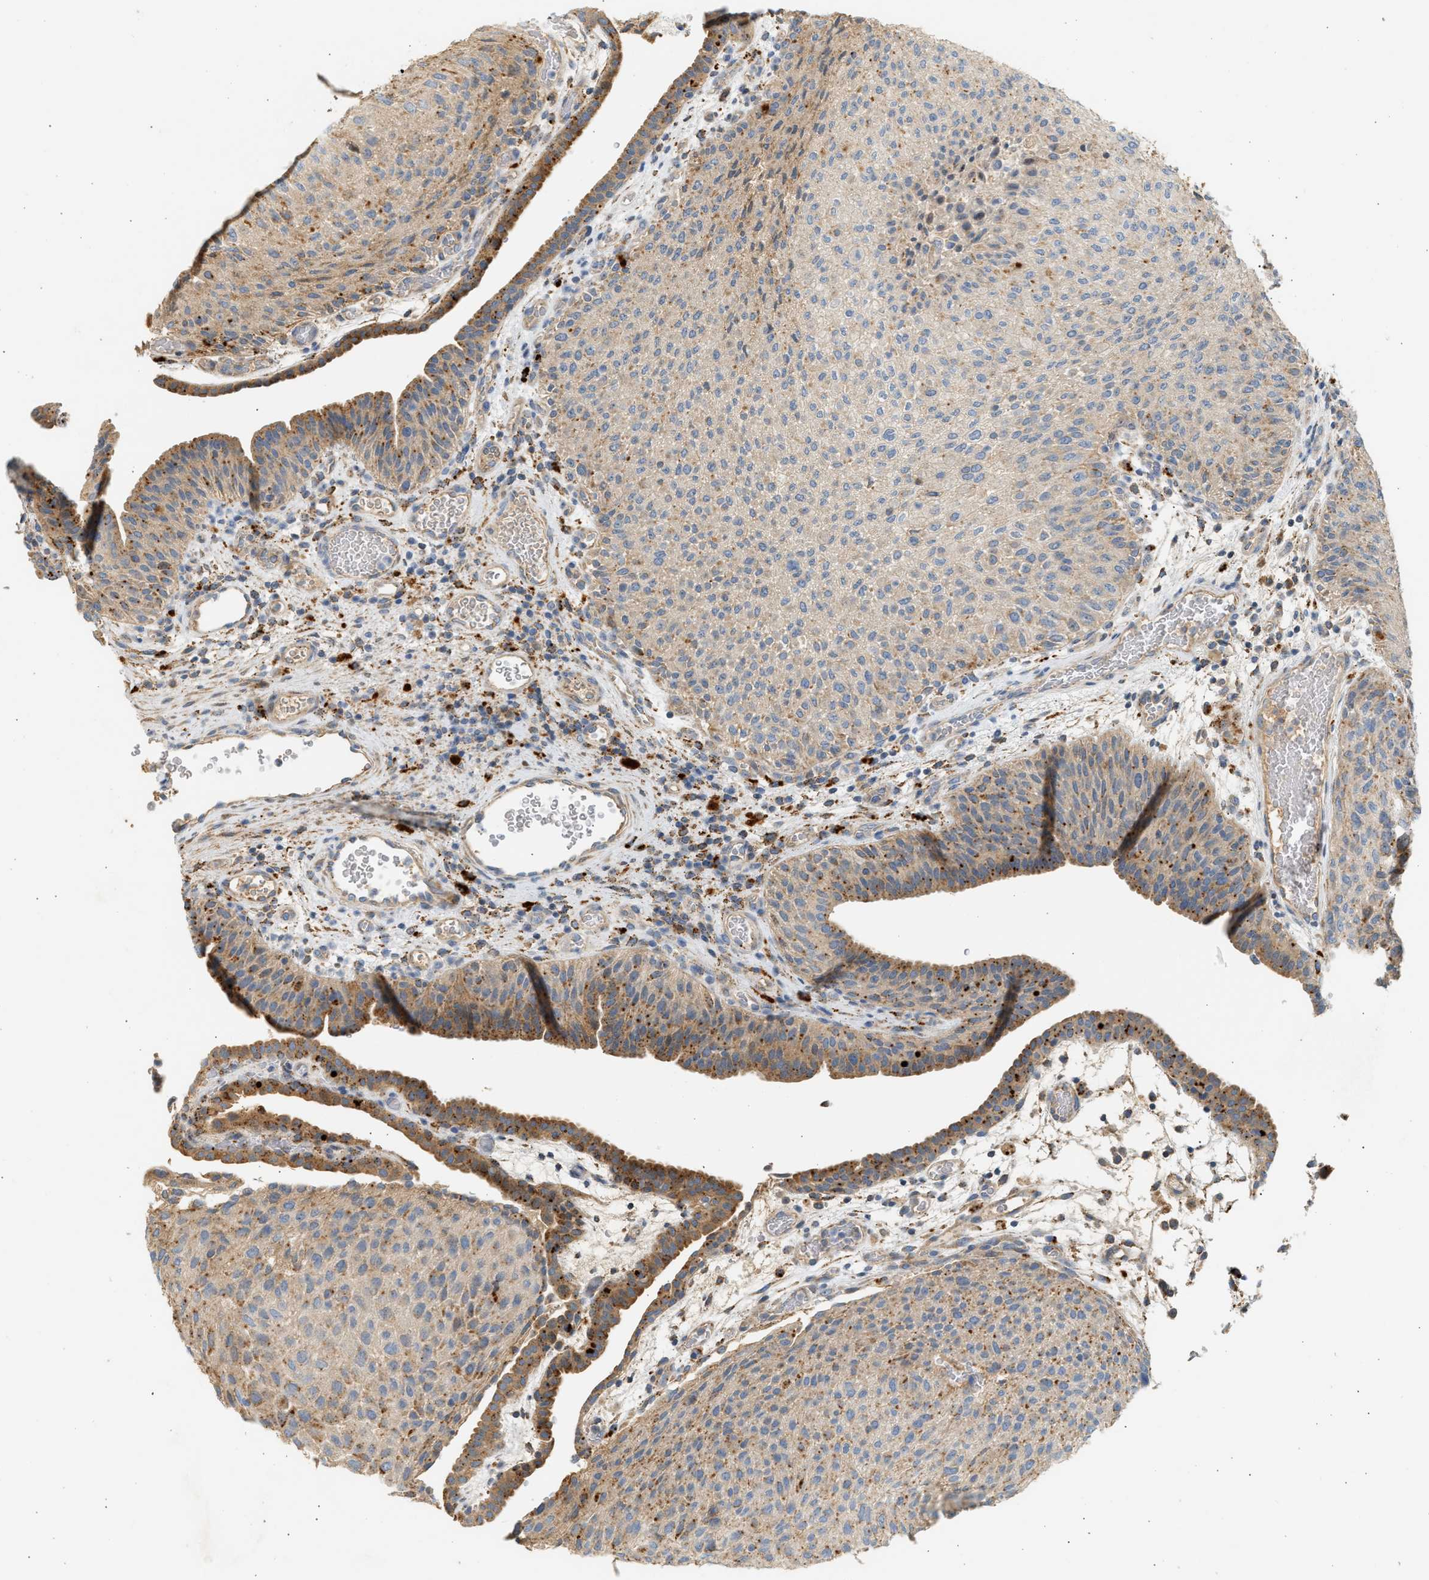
{"staining": {"intensity": "moderate", "quantity": ">75%", "location": "cytoplasmic/membranous"}, "tissue": "urothelial cancer", "cell_type": "Tumor cells", "image_type": "cancer", "snomed": [{"axis": "morphology", "description": "Urothelial carcinoma, Low grade"}, {"axis": "morphology", "description": "Urothelial carcinoma, High grade"}, {"axis": "topography", "description": "Urinary bladder"}], "caption": "A high-resolution histopathology image shows immunohistochemistry (IHC) staining of urothelial carcinoma (low-grade), which exhibits moderate cytoplasmic/membranous staining in approximately >75% of tumor cells.", "gene": "ENTHD1", "patient": {"sex": "male", "age": 35}}